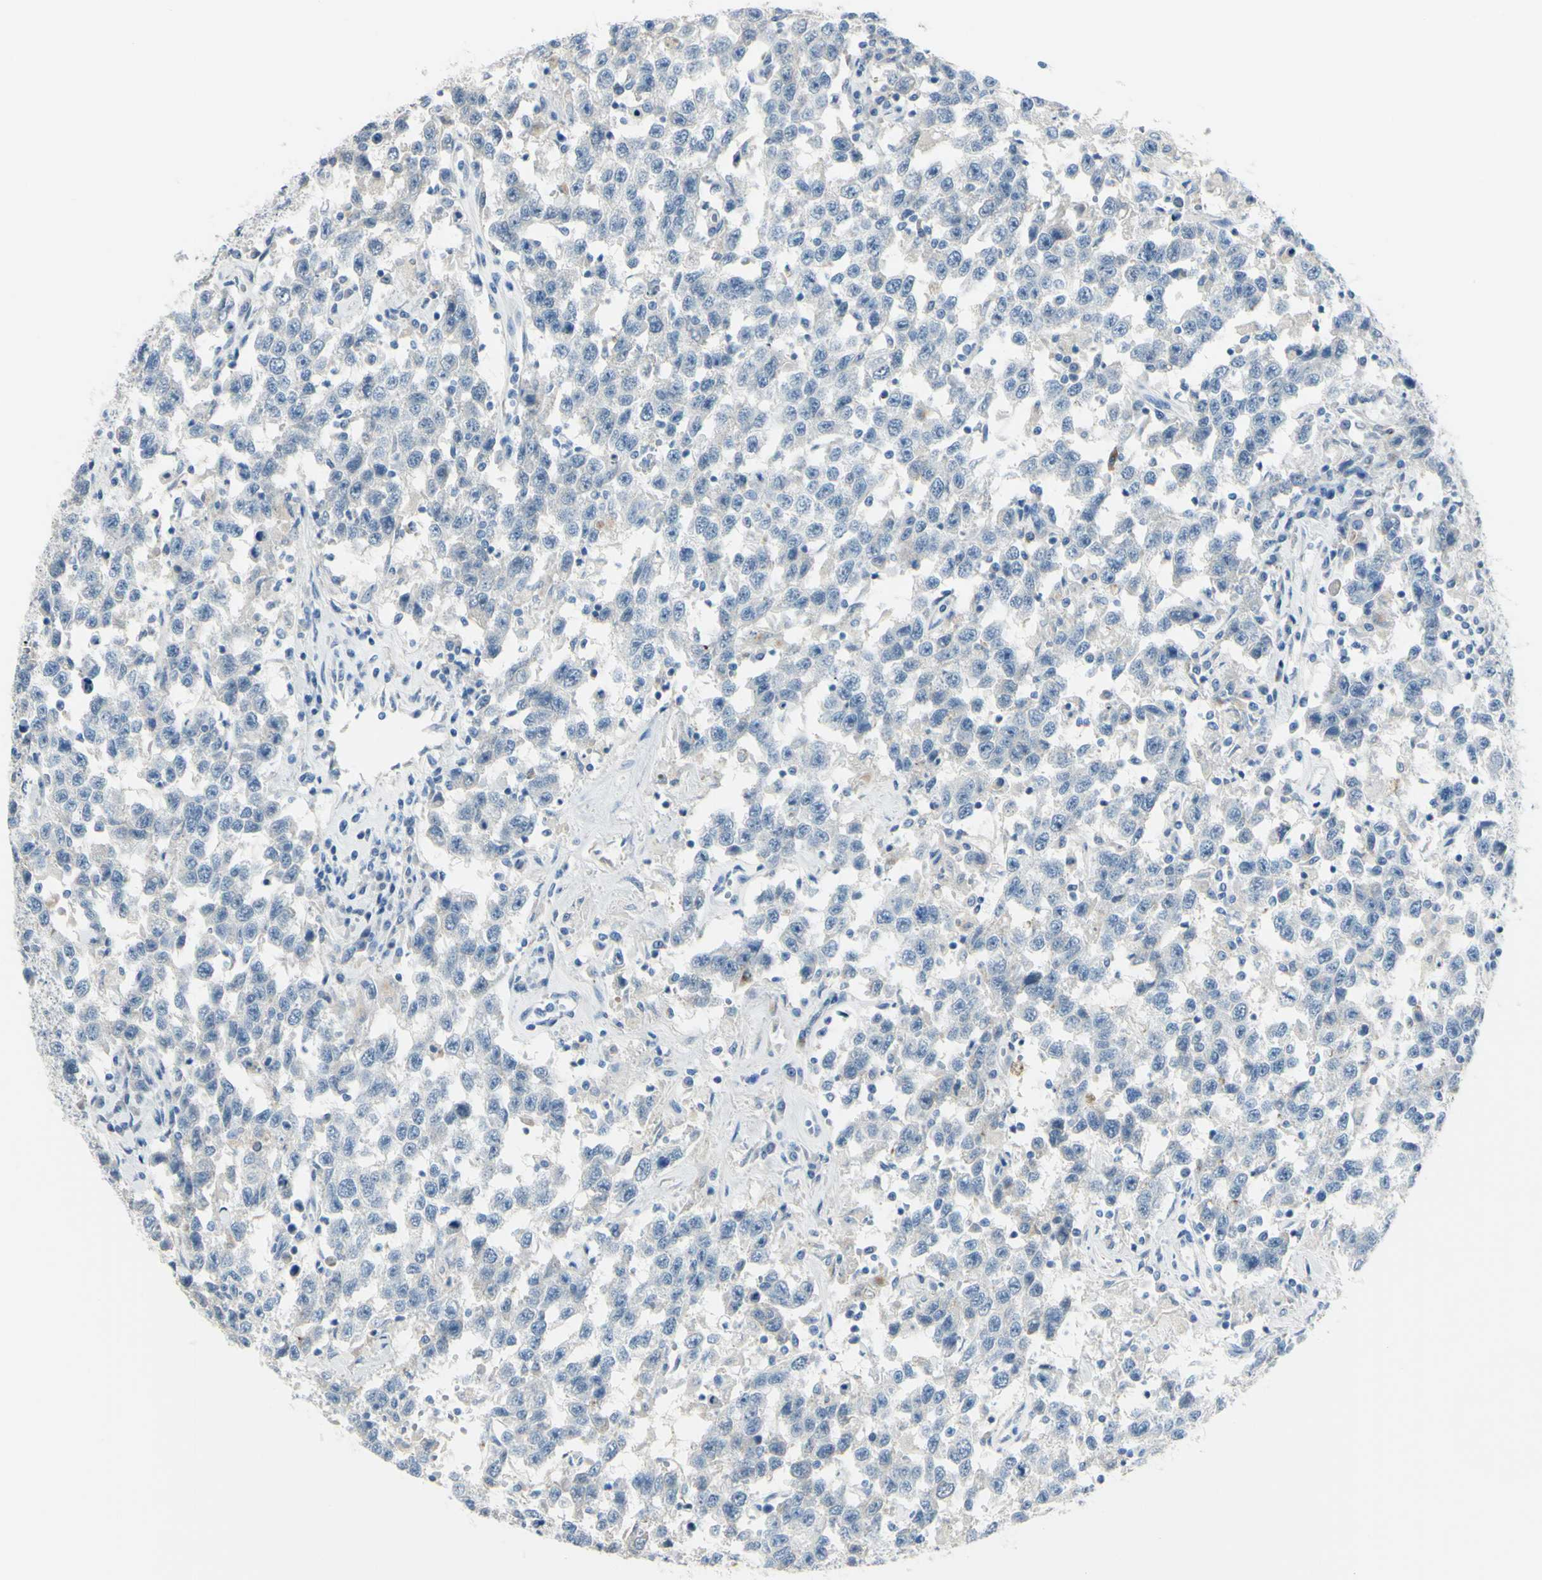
{"staining": {"intensity": "negative", "quantity": "none", "location": "none"}, "tissue": "testis cancer", "cell_type": "Tumor cells", "image_type": "cancer", "snomed": [{"axis": "morphology", "description": "Seminoma, NOS"}, {"axis": "topography", "description": "Testis"}], "caption": "Tumor cells show no significant protein expression in testis cancer (seminoma).", "gene": "ZNF557", "patient": {"sex": "male", "age": 41}}